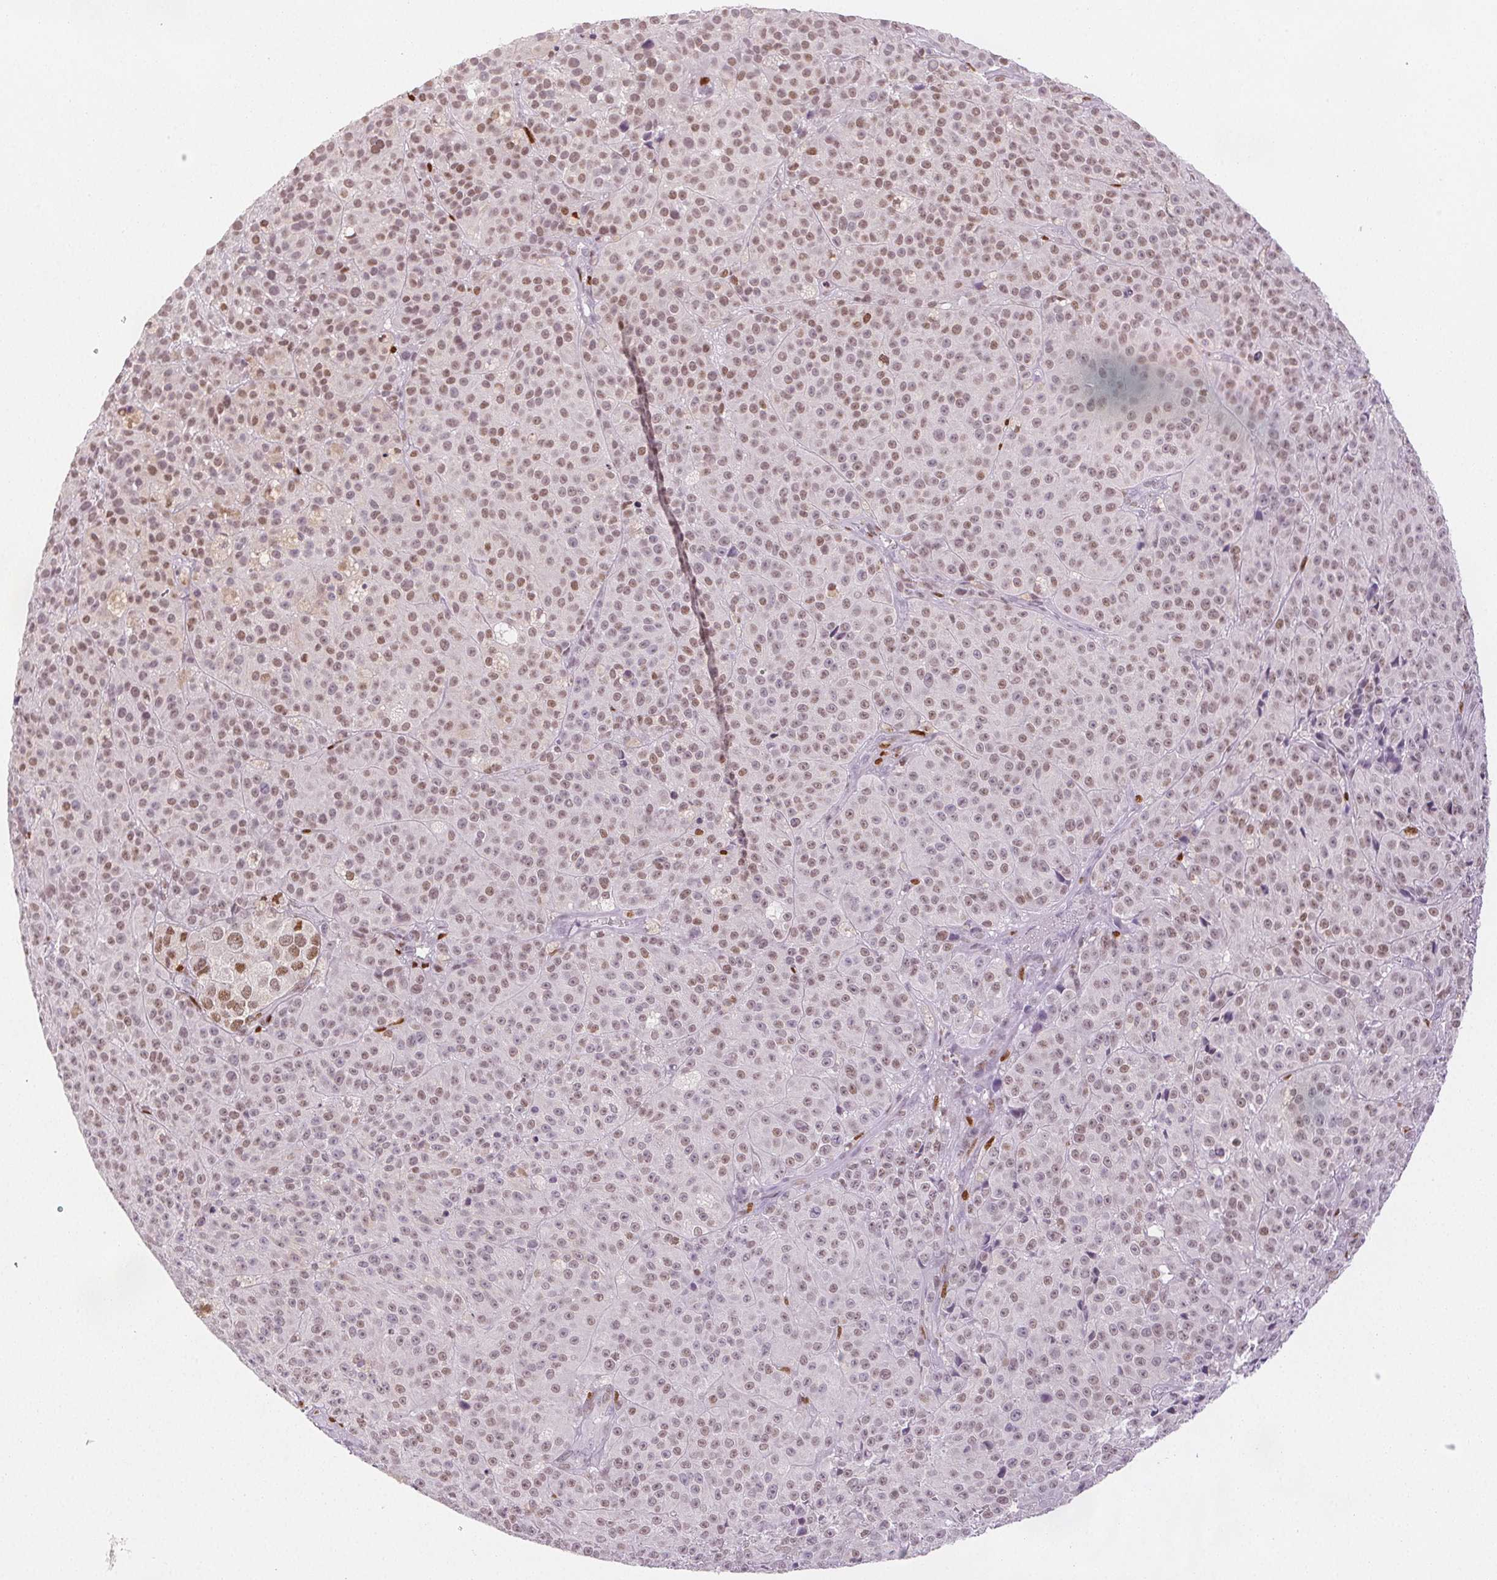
{"staining": {"intensity": "moderate", "quantity": "25%-75%", "location": "nuclear"}, "tissue": "melanoma", "cell_type": "Tumor cells", "image_type": "cancer", "snomed": [{"axis": "morphology", "description": "Malignant melanoma, NOS"}, {"axis": "topography", "description": "Skin"}], "caption": "Tumor cells display medium levels of moderate nuclear staining in approximately 25%-75% of cells in human melanoma.", "gene": "RUNX2", "patient": {"sex": "female", "age": 58}}